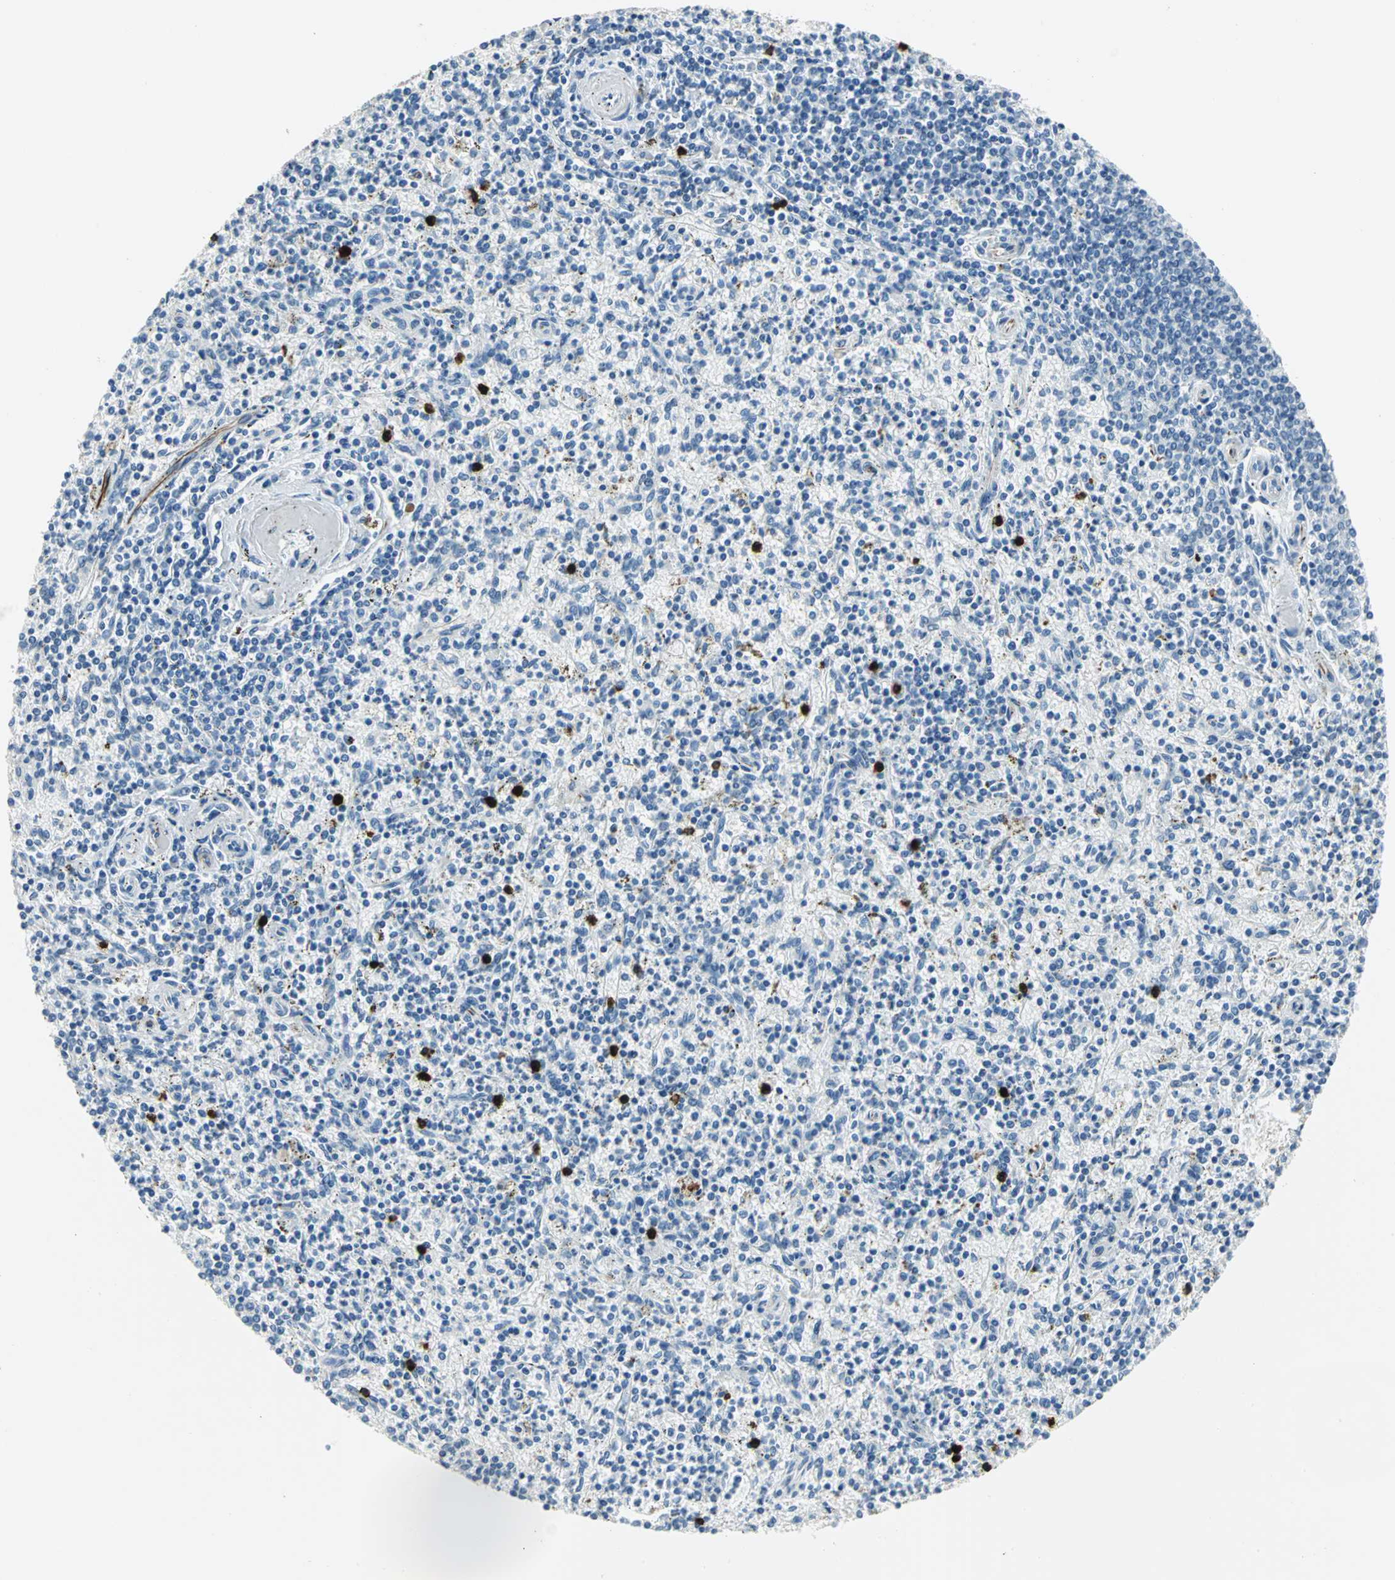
{"staining": {"intensity": "strong", "quantity": "<25%", "location": "cytoplasmic/membranous"}, "tissue": "spleen", "cell_type": "Cells in red pulp", "image_type": "normal", "snomed": [{"axis": "morphology", "description": "Normal tissue, NOS"}, {"axis": "topography", "description": "Spleen"}], "caption": "Protein positivity by IHC reveals strong cytoplasmic/membranous staining in approximately <25% of cells in red pulp in normal spleen.", "gene": "ALOX15", "patient": {"sex": "male", "age": 72}}